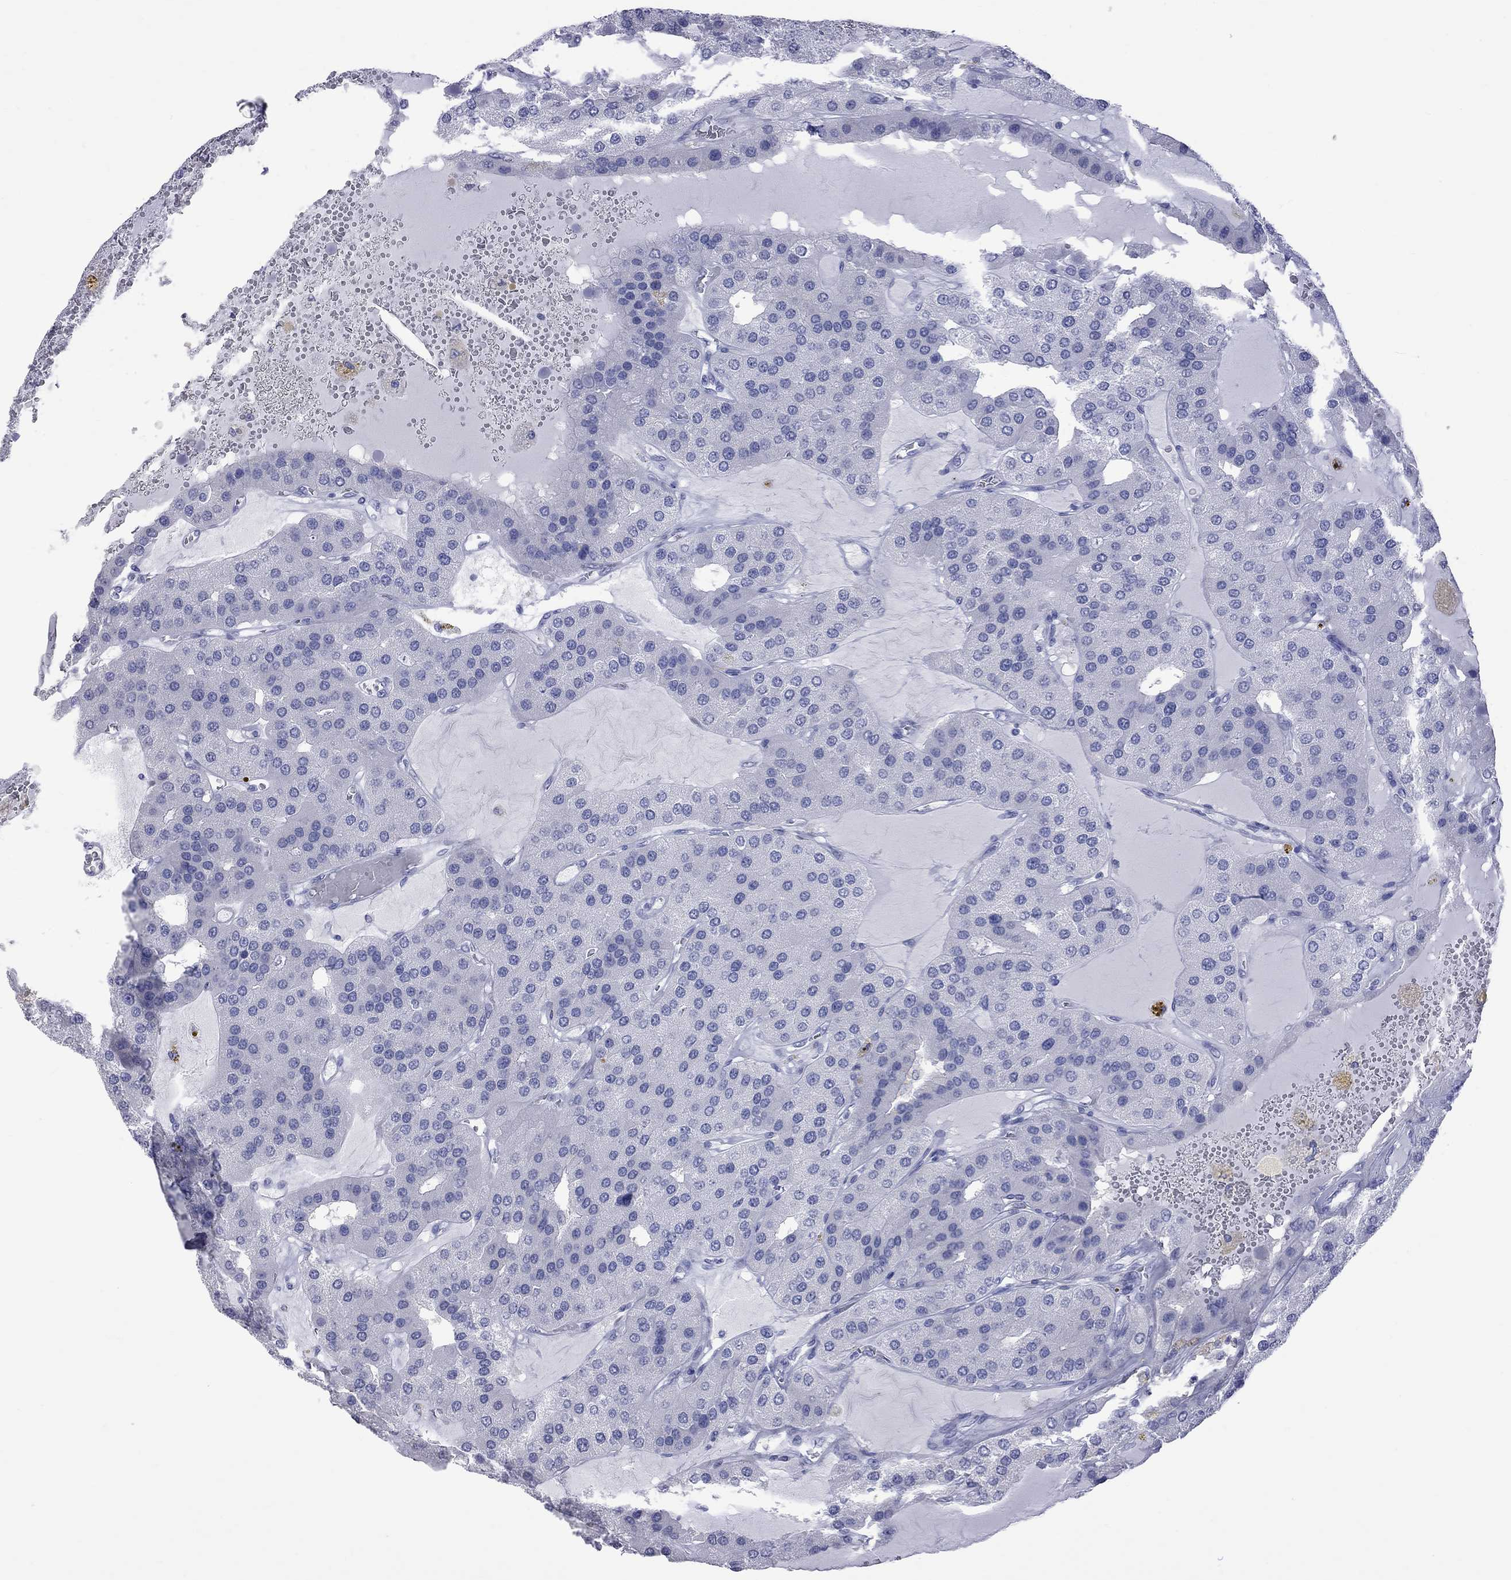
{"staining": {"intensity": "negative", "quantity": "none", "location": "none"}, "tissue": "parathyroid gland", "cell_type": "Glandular cells", "image_type": "normal", "snomed": [{"axis": "morphology", "description": "Normal tissue, NOS"}, {"axis": "morphology", "description": "Adenoma, NOS"}, {"axis": "topography", "description": "Parathyroid gland"}], "caption": "IHC micrograph of normal parathyroid gland: human parathyroid gland stained with DAB displays no significant protein staining in glandular cells.", "gene": "BPIFB1", "patient": {"sex": "female", "age": 86}}